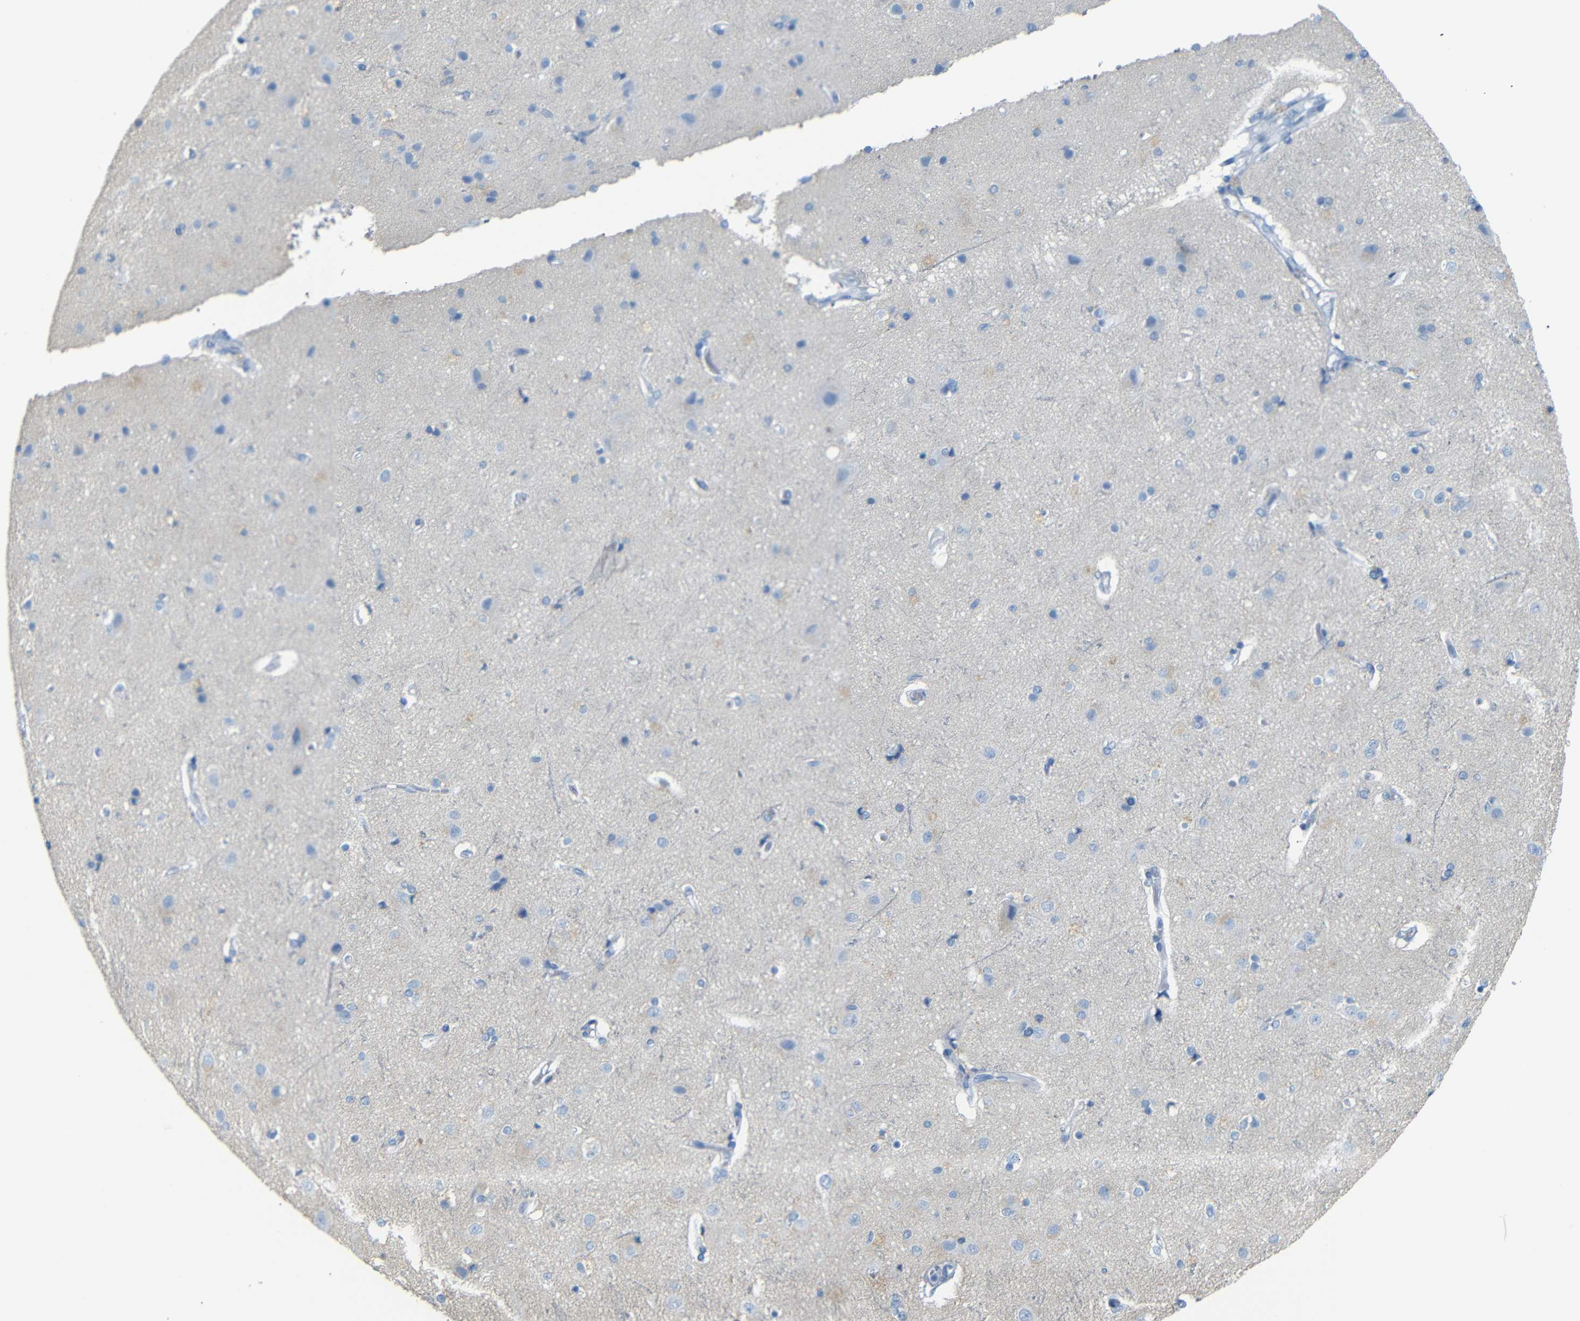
{"staining": {"intensity": "negative", "quantity": "none", "location": "none"}, "tissue": "cerebral cortex", "cell_type": "Endothelial cells", "image_type": "normal", "snomed": [{"axis": "morphology", "description": "Normal tissue, NOS"}, {"axis": "topography", "description": "Cerebral cortex"}], "caption": "Protein analysis of unremarkable cerebral cortex displays no significant positivity in endothelial cells. (DAB immunohistochemistry (IHC), high magnification).", "gene": "FCRL1", "patient": {"sex": "female", "age": 54}}